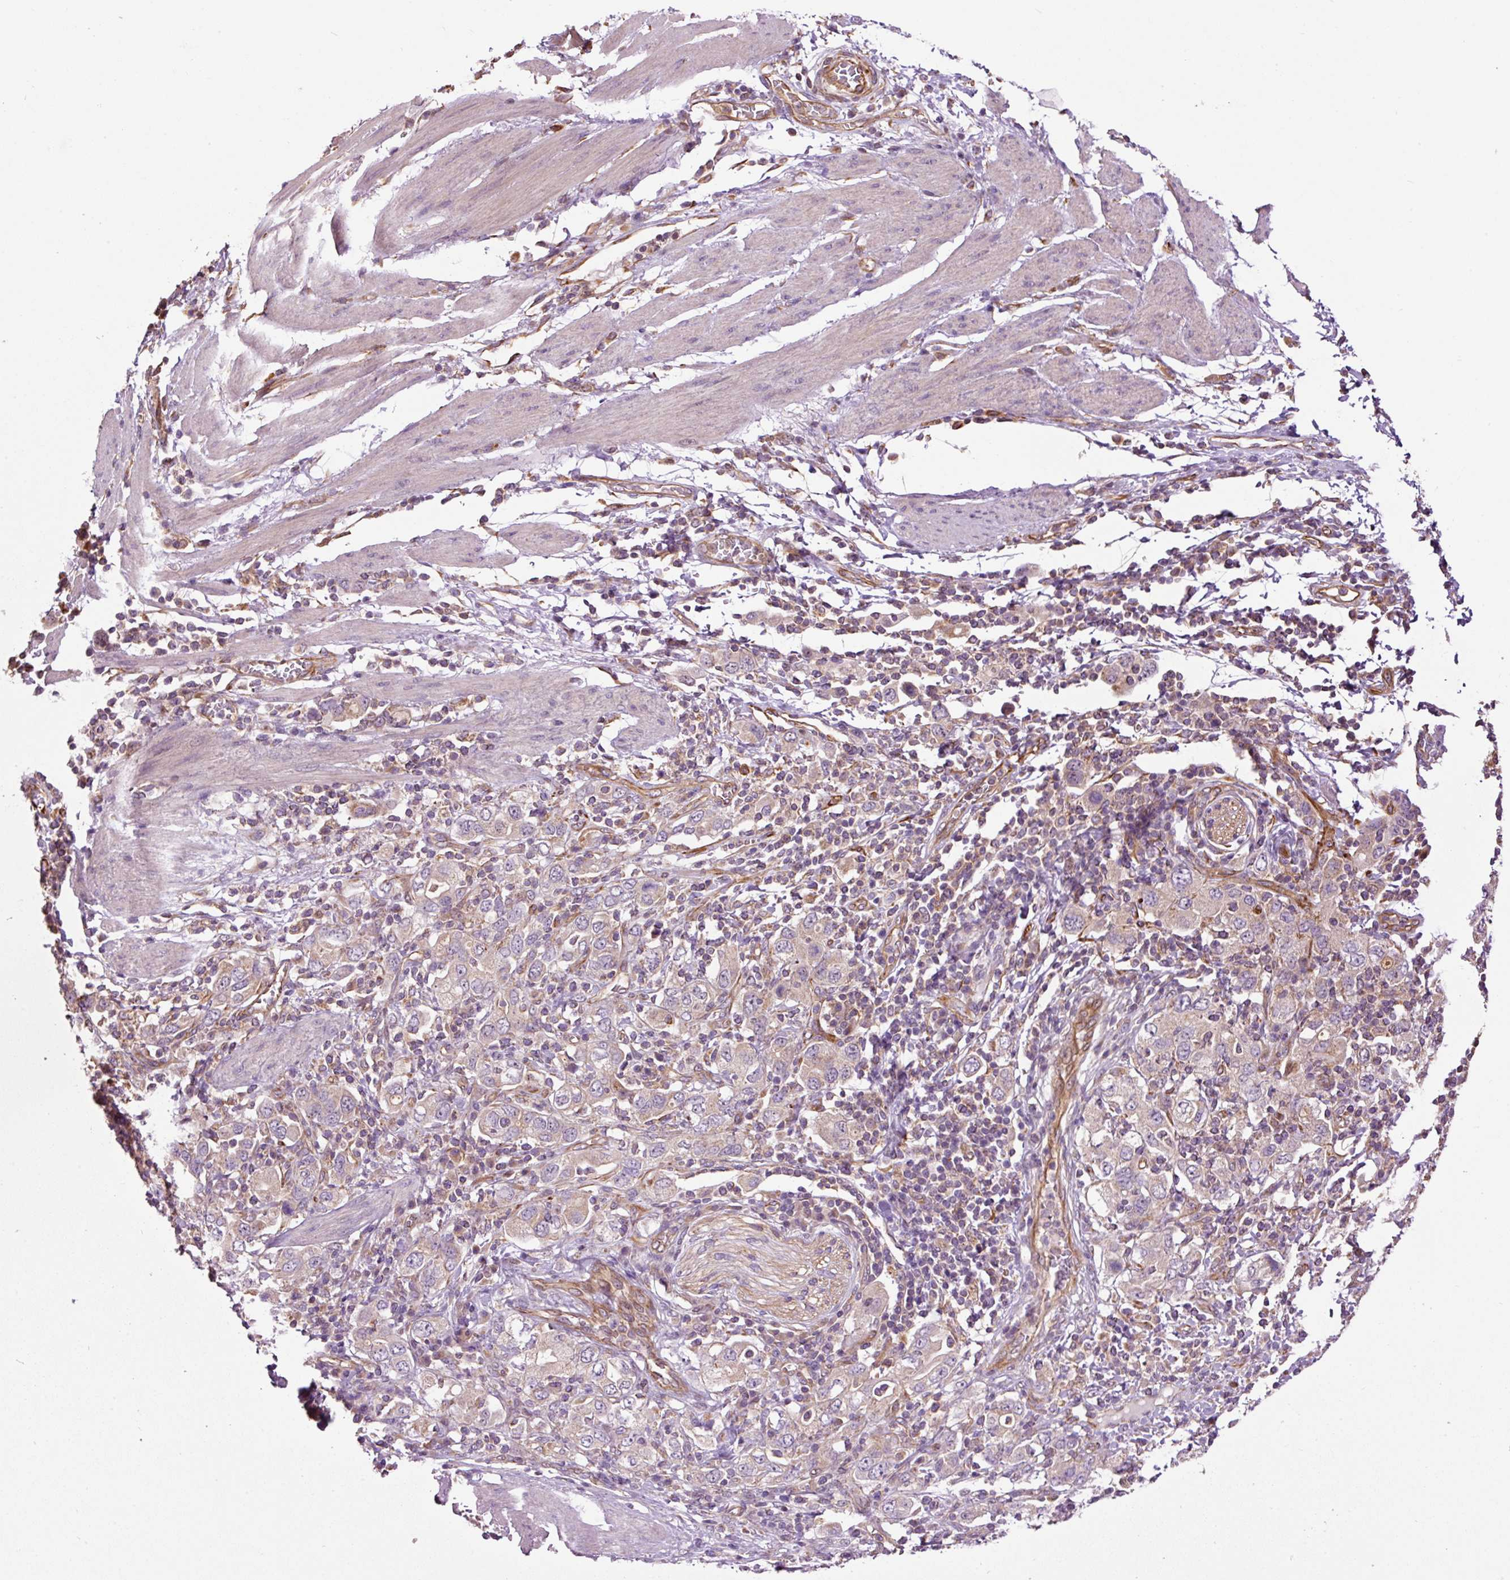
{"staining": {"intensity": "weak", "quantity": "<25%", "location": "cytoplasmic/membranous"}, "tissue": "stomach cancer", "cell_type": "Tumor cells", "image_type": "cancer", "snomed": [{"axis": "morphology", "description": "Adenocarcinoma, NOS"}, {"axis": "topography", "description": "Stomach, upper"}, {"axis": "topography", "description": "Stomach"}], "caption": "Image shows no protein expression in tumor cells of adenocarcinoma (stomach) tissue.", "gene": "PCK2", "patient": {"sex": "male", "age": 62}}